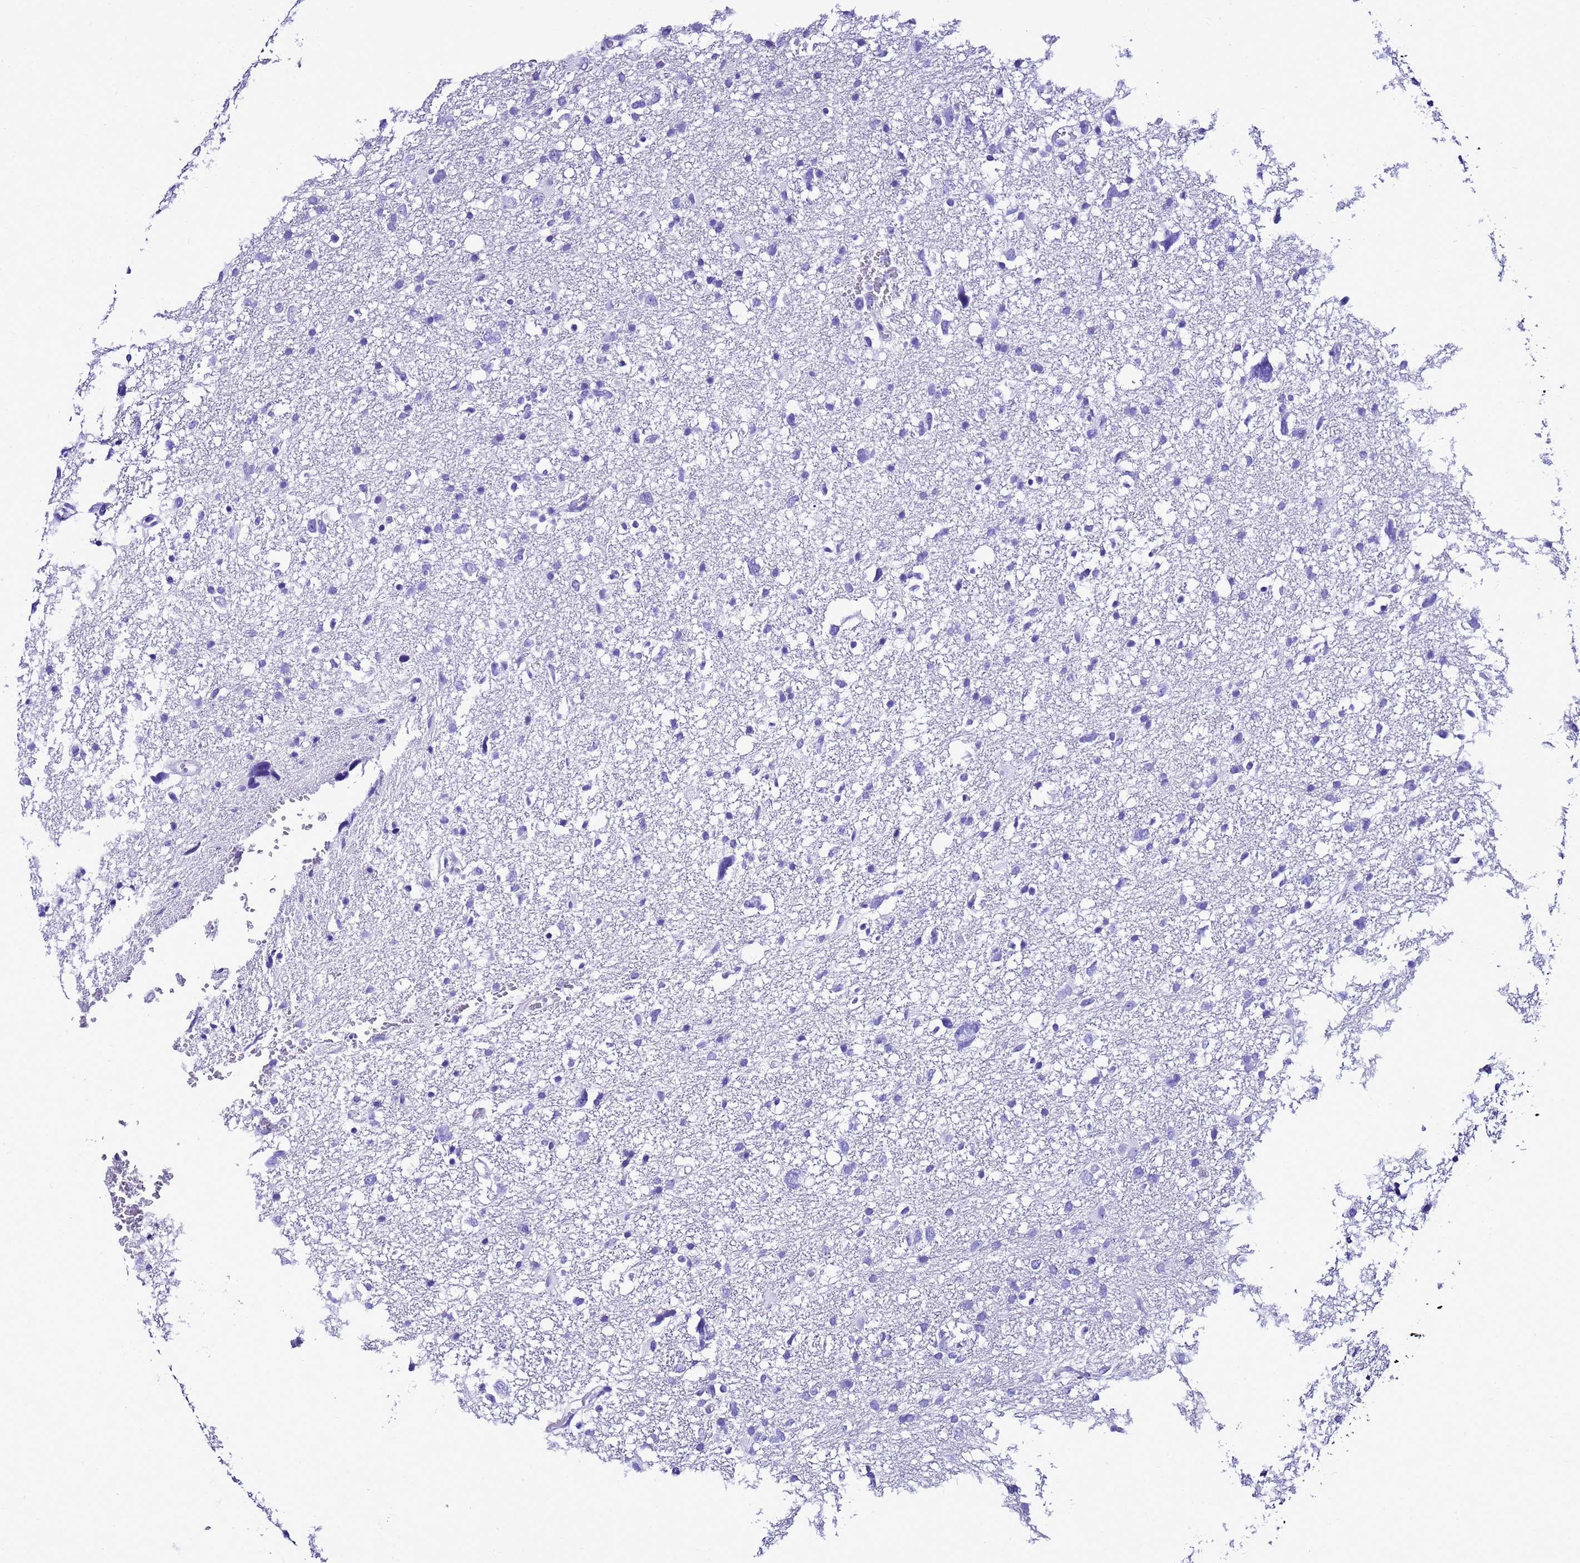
{"staining": {"intensity": "negative", "quantity": "none", "location": "none"}, "tissue": "glioma", "cell_type": "Tumor cells", "image_type": "cancer", "snomed": [{"axis": "morphology", "description": "Glioma, malignant, High grade"}, {"axis": "topography", "description": "Brain"}], "caption": "A high-resolution micrograph shows immunohistochemistry (IHC) staining of malignant high-grade glioma, which shows no significant expression in tumor cells.", "gene": "UGT2B10", "patient": {"sex": "male", "age": 61}}